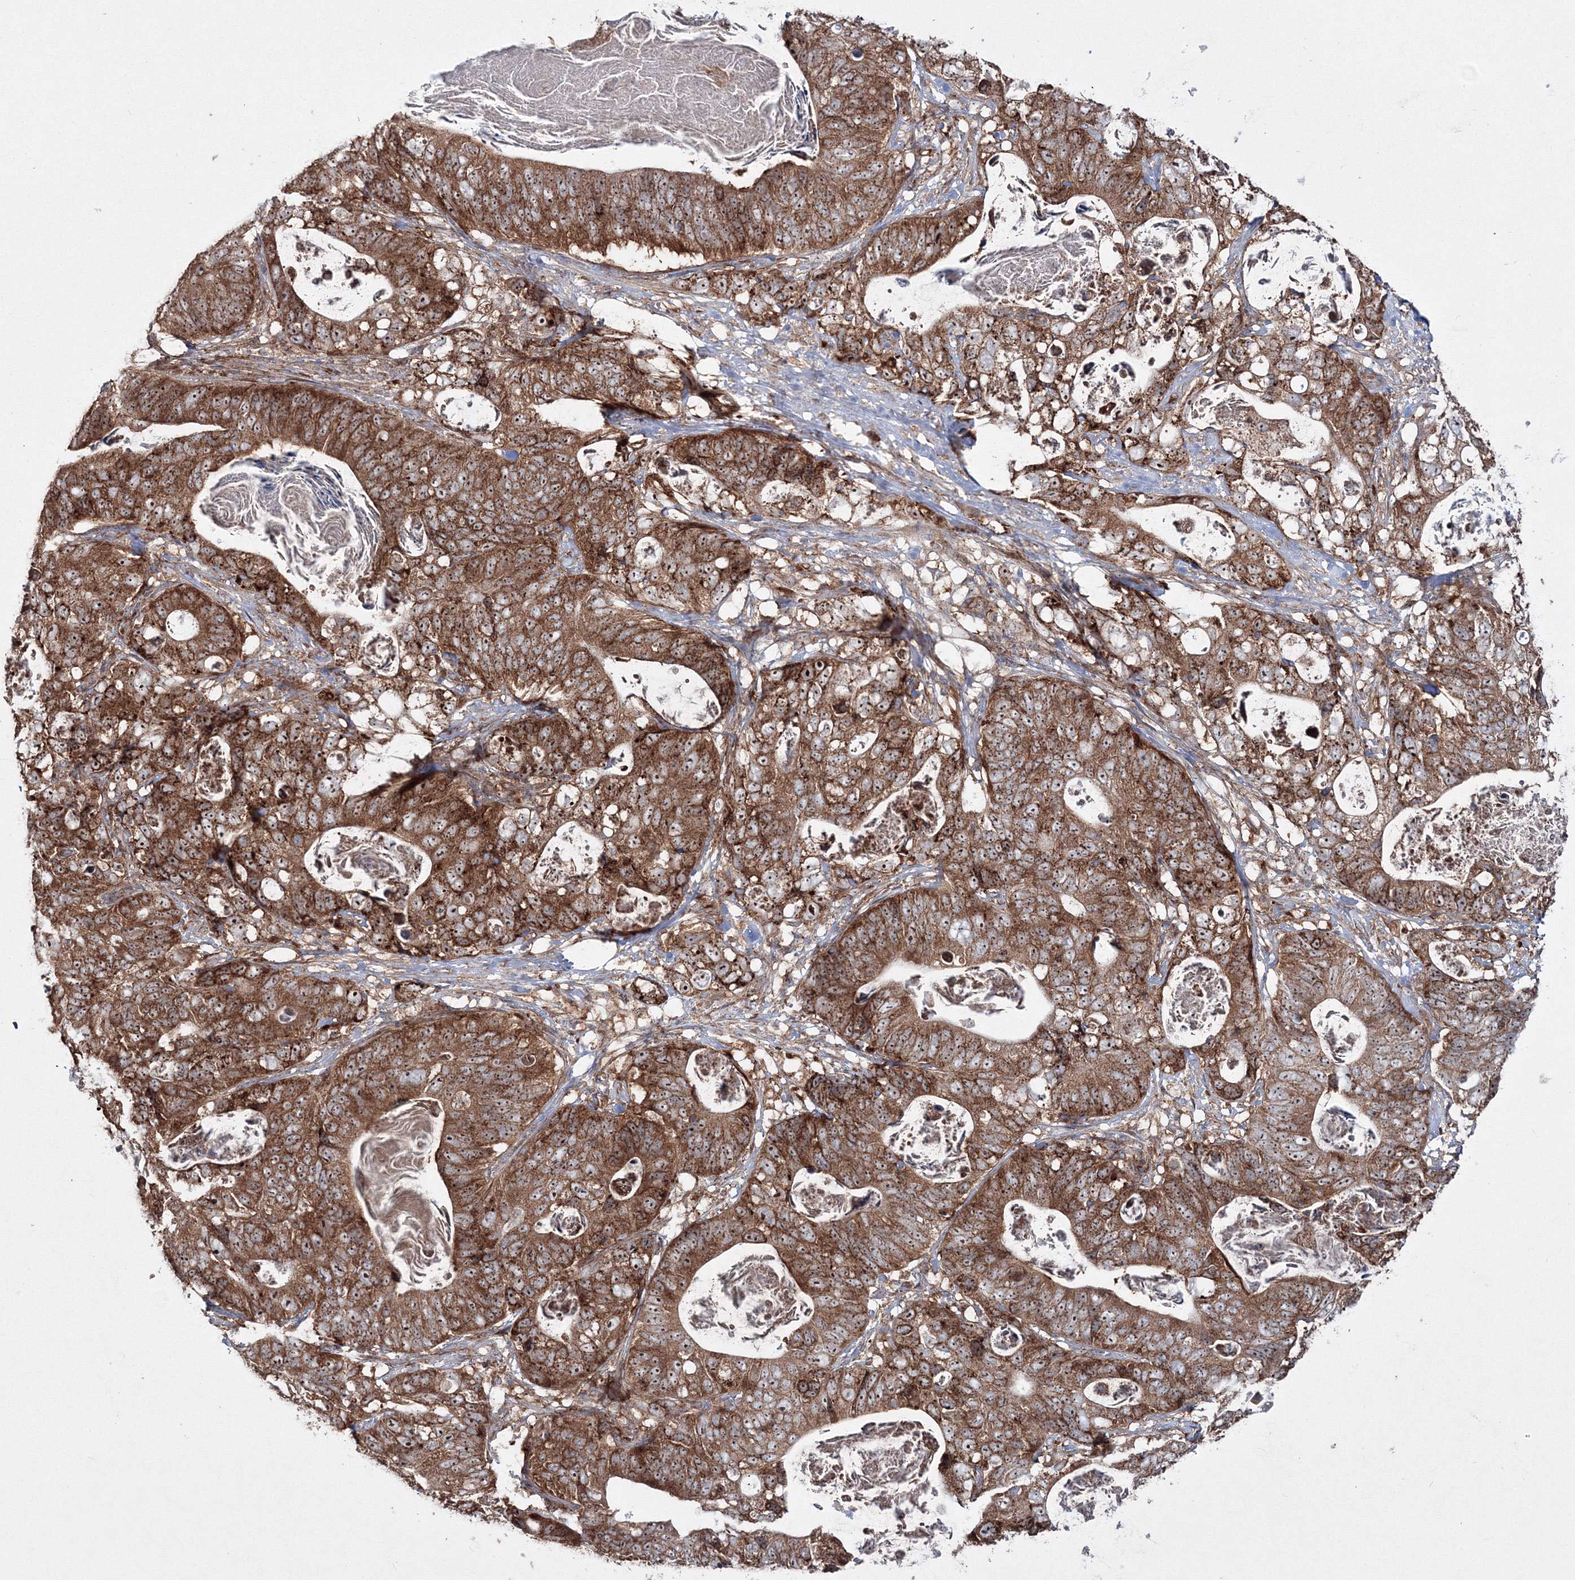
{"staining": {"intensity": "strong", "quantity": ">75%", "location": "cytoplasmic/membranous,nuclear"}, "tissue": "stomach cancer", "cell_type": "Tumor cells", "image_type": "cancer", "snomed": [{"axis": "morphology", "description": "Normal tissue, NOS"}, {"axis": "morphology", "description": "Adenocarcinoma, NOS"}, {"axis": "topography", "description": "Stomach"}], "caption": "Immunohistochemistry (DAB) staining of stomach cancer displays strong cytoplasmic/membranous and nuclear protein positivity in about >75% of tumor cells. The protein of interest is shown in brown color, while the nuclei are stained blue.", "gene": "PEX13", "patient": {"sex": "female", "age": 89}}